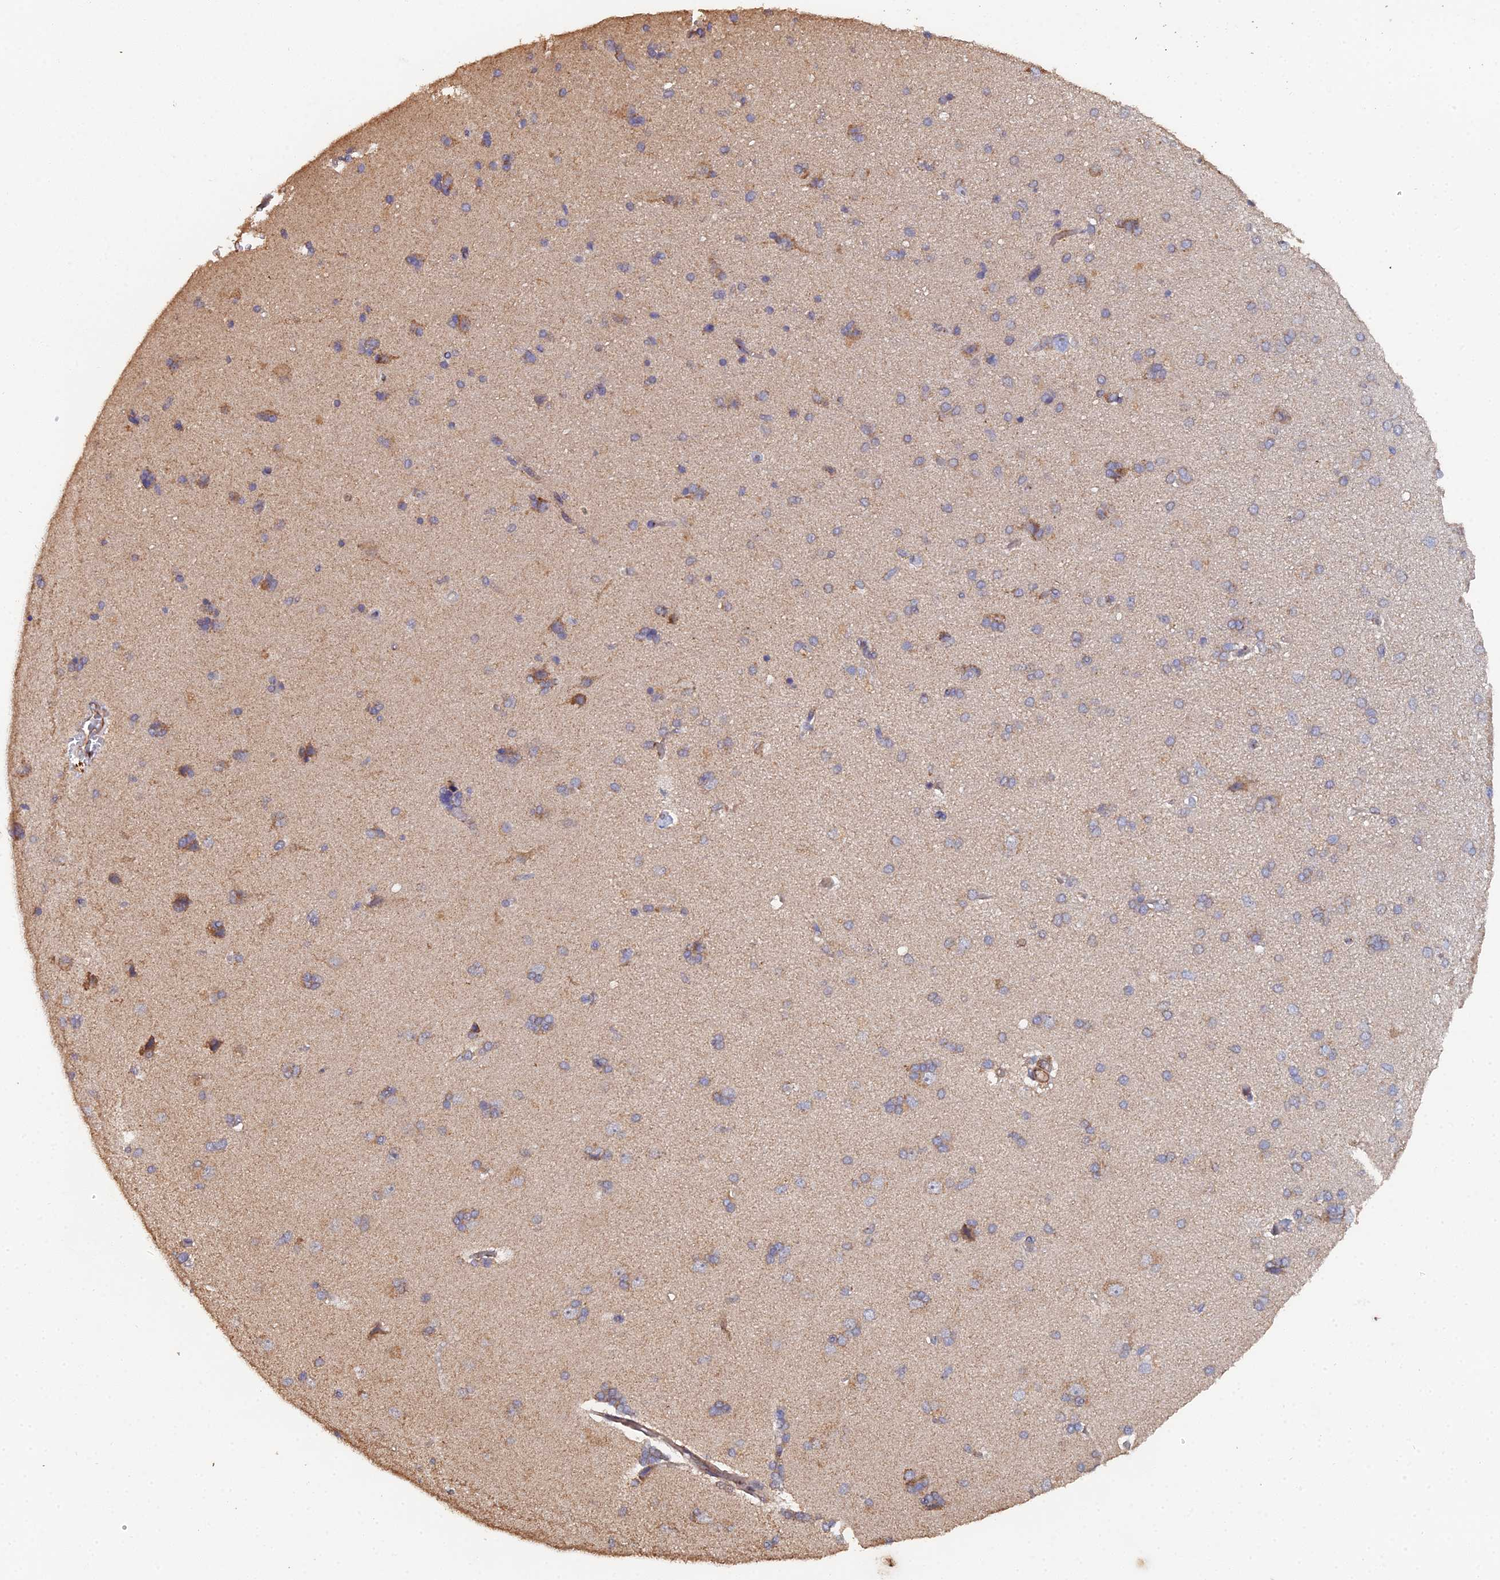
{"staining": {"intensity": "moderate", "quantity": ">75%", "location": "cytoplasmic/membranous"}, "tissue": "cerebral cortex", "cell_type": "Endothelial cells", "image_type": "normal", "snomed": [{"axis": "morphology", "description": "Normal tissue, NOS"}, {"axis": "topography", "description": "Cerebral cortex"}], "caption": "A micrograph of cerebral cortex stained for a protein demonstrates moderate cytoplasmic/membranous brown staining in endothelial cells.", "gene": "SPANXN4", "patient": {"sex": "male", "age": 62}}